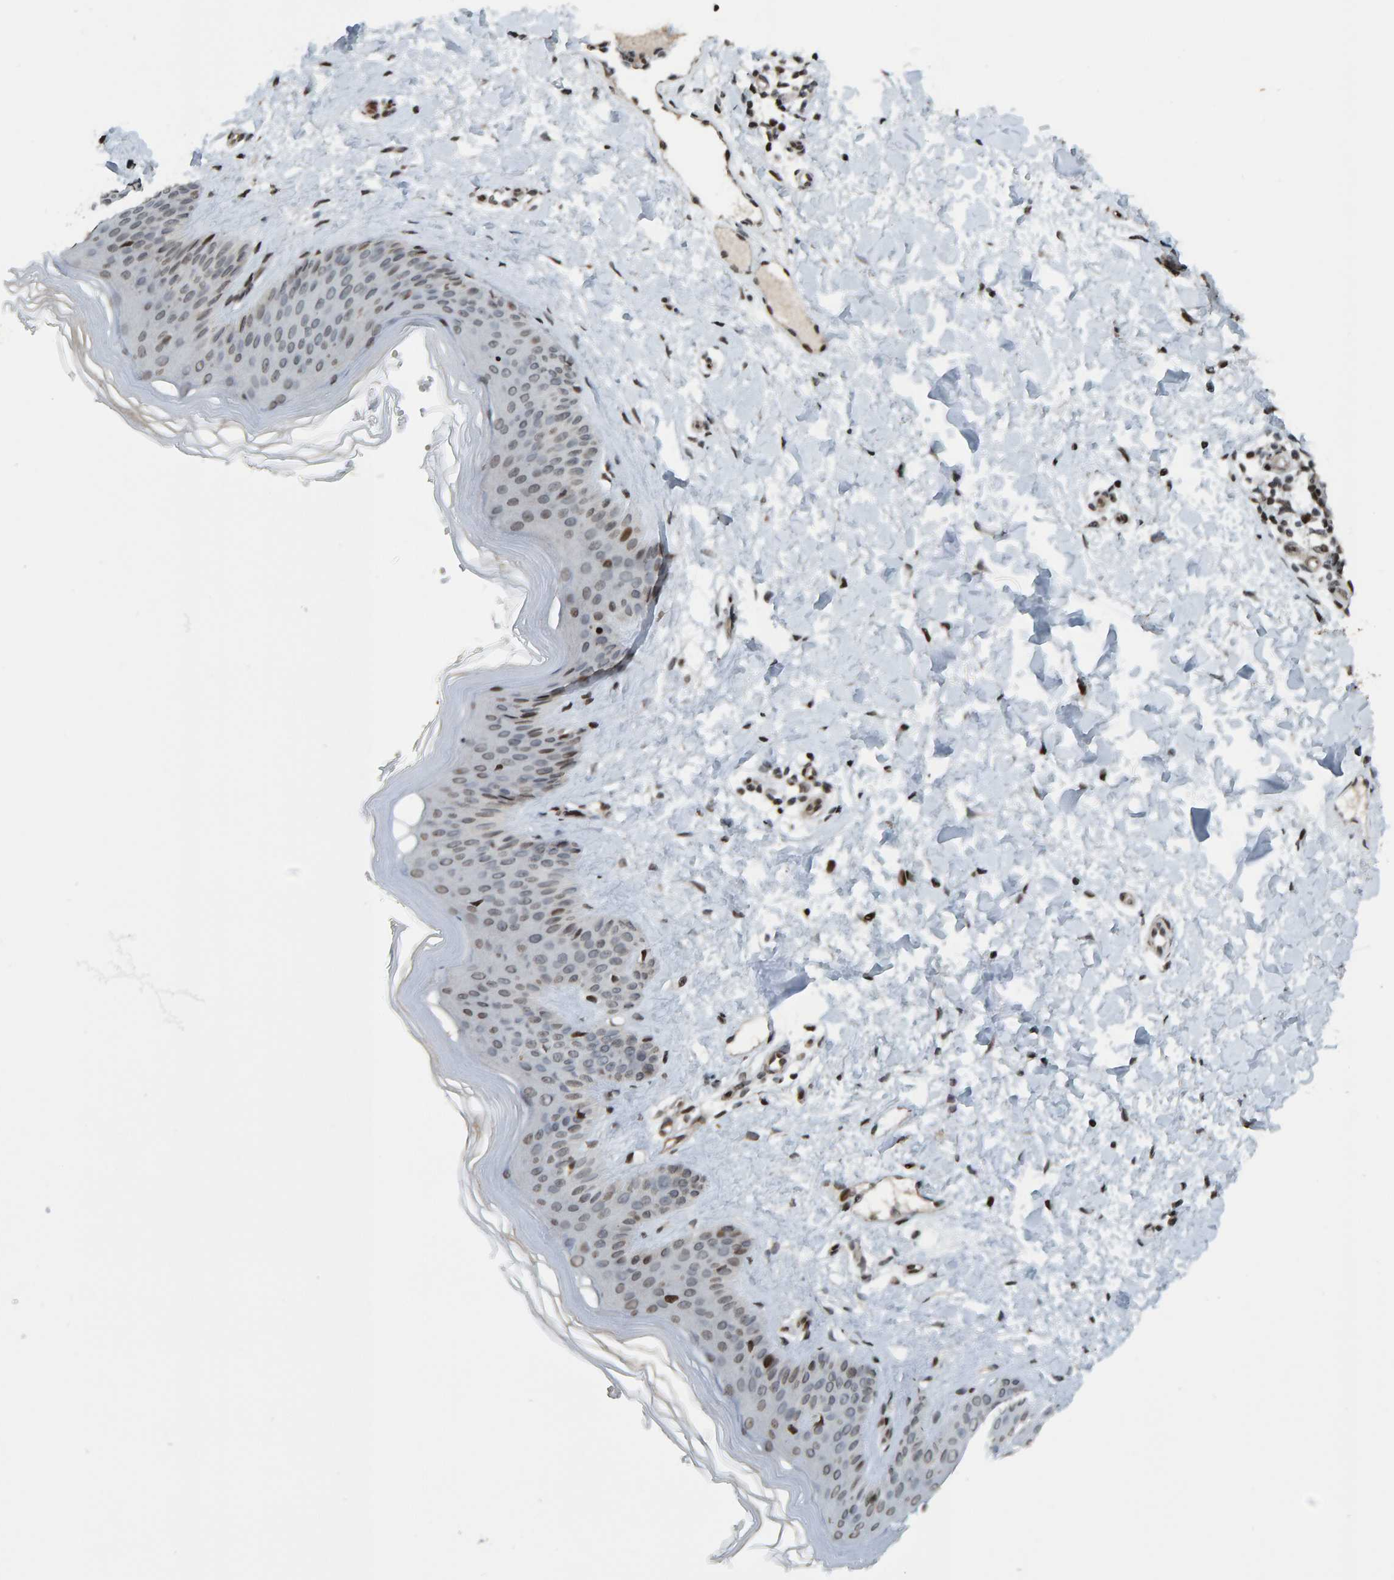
{"staining": {"intensity": "moderate", "quantity": ">75%", "location": "cytoplasmic/membranous"}, "tissue": "skin", "cell_type": "Fibroblasts", "image_type": "normal", "snomed": [{"axis": "morphology", "description": "Normal tissue, NOS"}, {"axis": "morphology", "description": "Malignant melanoma, Metastatic site"}, {"axis": "topography", "description": "Skin"}], "caption": "High-magnification brightfield microscopy of unremarkable skin stained with DAB (brown) and counterstained with hematoxylin (blue). fibroblasts exhibit moderate cytoplasmic/membranous positivity is appreciated in about>75% of cells. Immunohistochemistry stains the protein in brown and the nuclei are stained blue.", "gene": "ZNF366", "patient": {"sex": "male", "age": 41}}